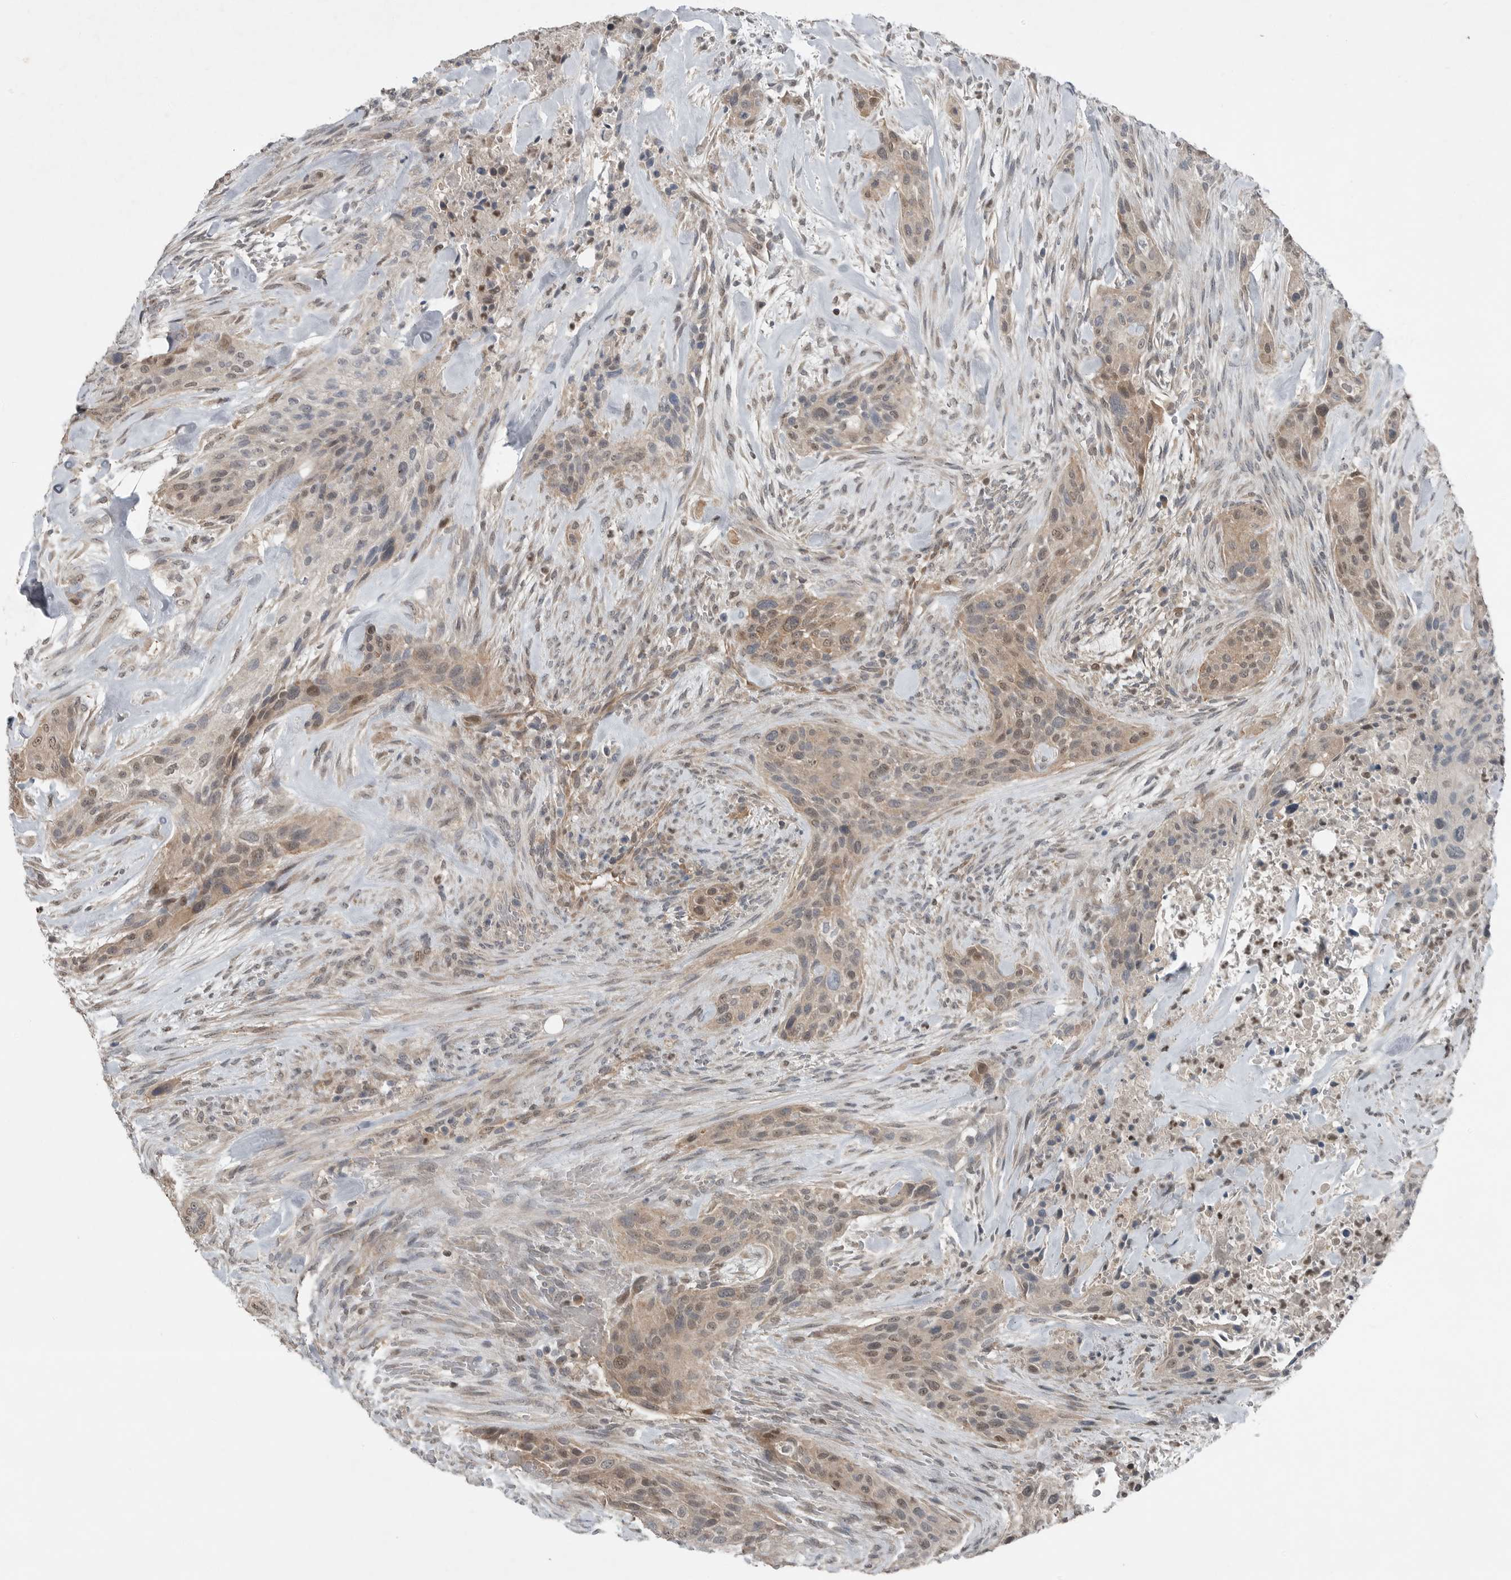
{"staining": {"intensity": "weak", "quantity": ">75%", "location": "cytoplasmic/membranous,nuclear"}, "tissue": "urothelial cancer", "cell_type": "Tumor cells", "image_type": "cancer", "snomed": [{"axis": "morphology", "description": "Urothelial carcinoma, High grade"}, {"axis": "topography", "description": "Urinary bladder"}], "caption": "IHC of urothelial cancer reveals low levels of weak cytoplasmic/membranous and nuclear positivity in approximately >75% of tumor cells. (Stains: DAB in brown, nuclei in blue, Microscopy: brightfield microscopy at high magnification).", "gene": "MFAP3L", "patient": {"sex": "male", "age": 35}}